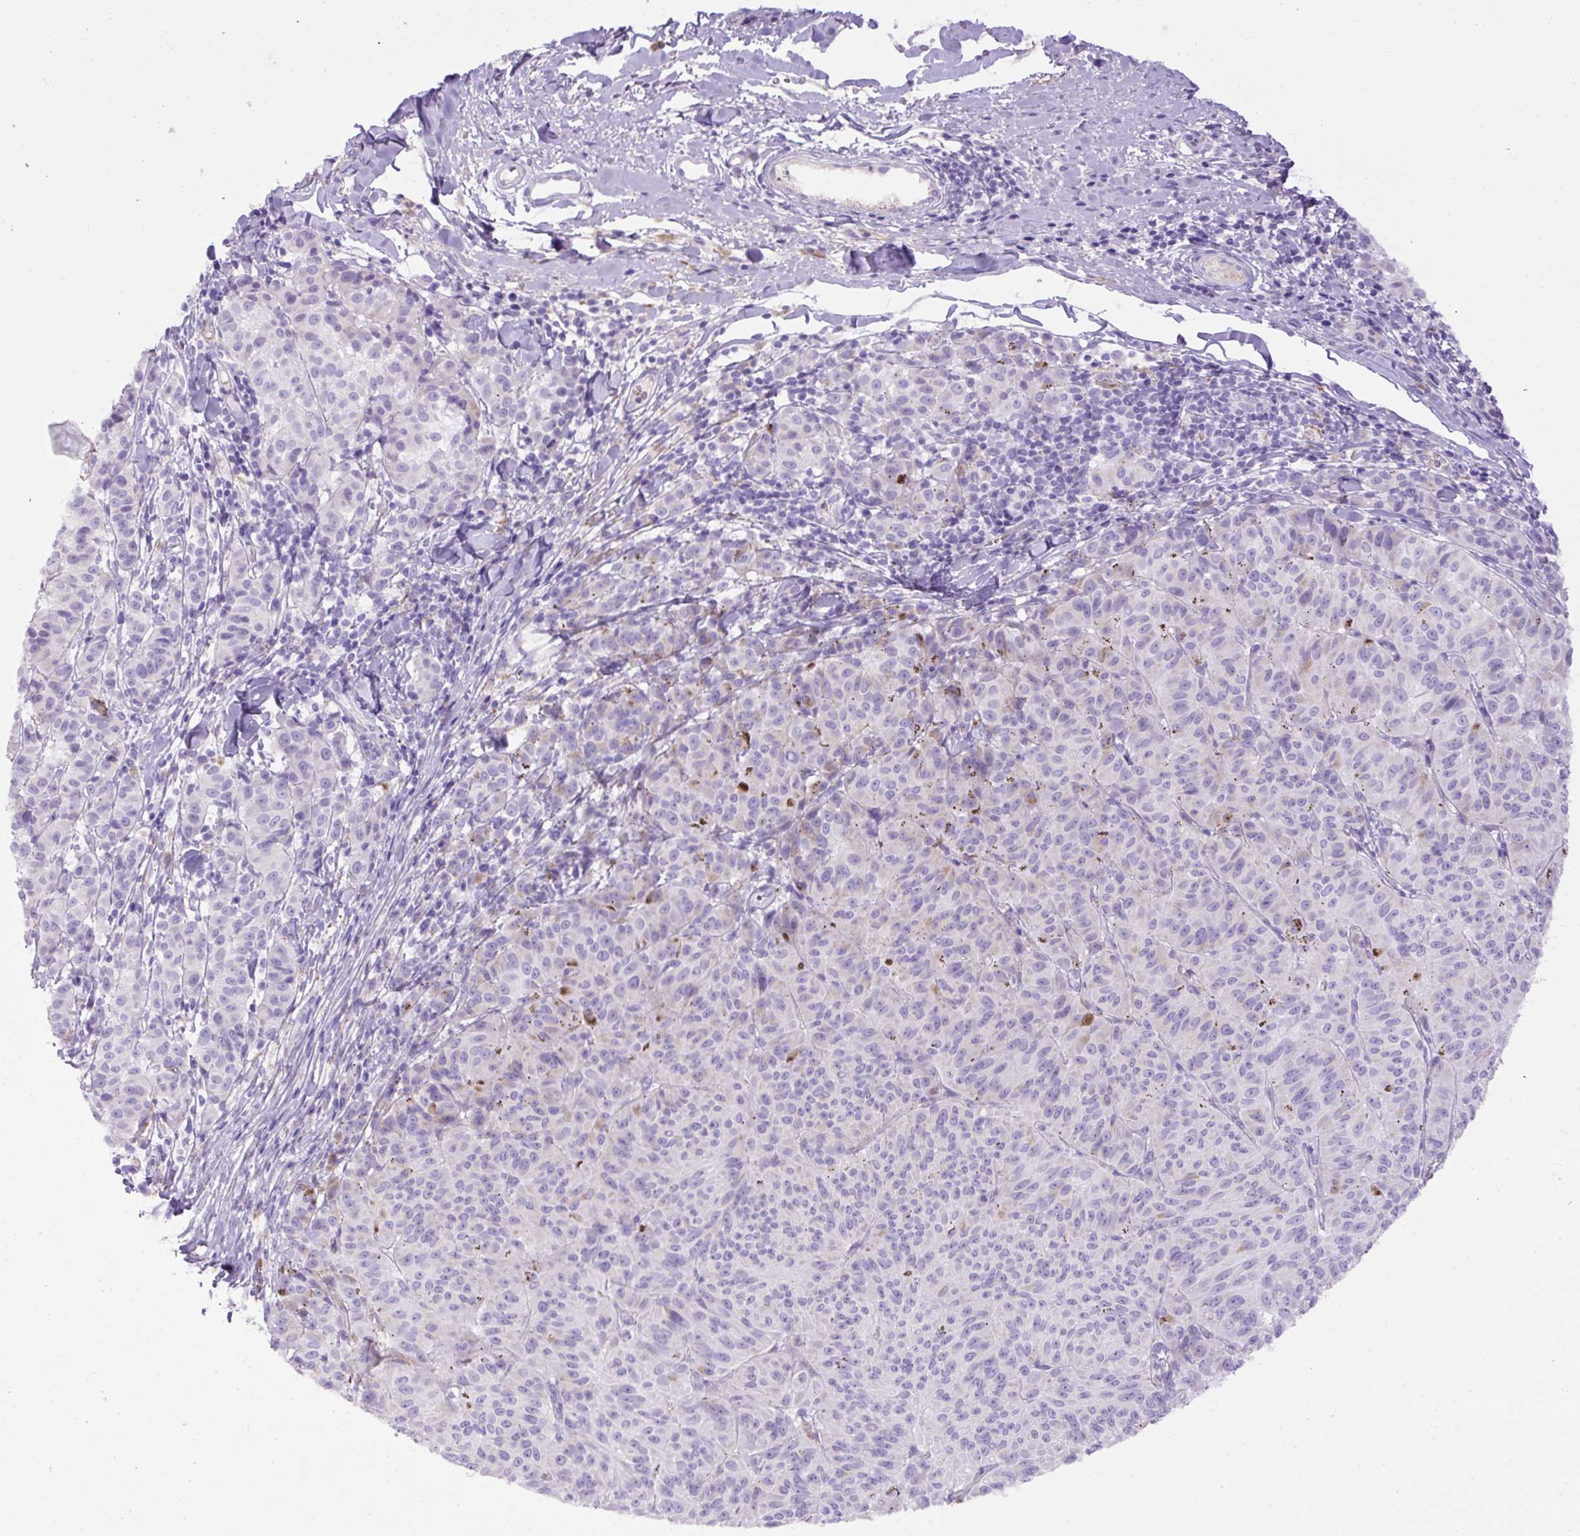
{"staining": {"intensity": "negative", "quantity": "none", "location": "none"}, "tissue": "melanoma", "cell_type": "Tumor cells", "image_type": "cancer", "snomed": [{"axis": "morphology", "description": "Malignant melanoma, NOS"}, {"axis": "topography", "description": "Skin"}], "caption": "Tumor cells are negative for brown protein staining in malignant melanoma. (DAB (3,3'-diaminobenzidine) immunohistochemistry (IHC) visualized using brightfield microscopy, high magnification).", "gene": "SPTBN5", "patient": {"sex": "female", "age": 72}}